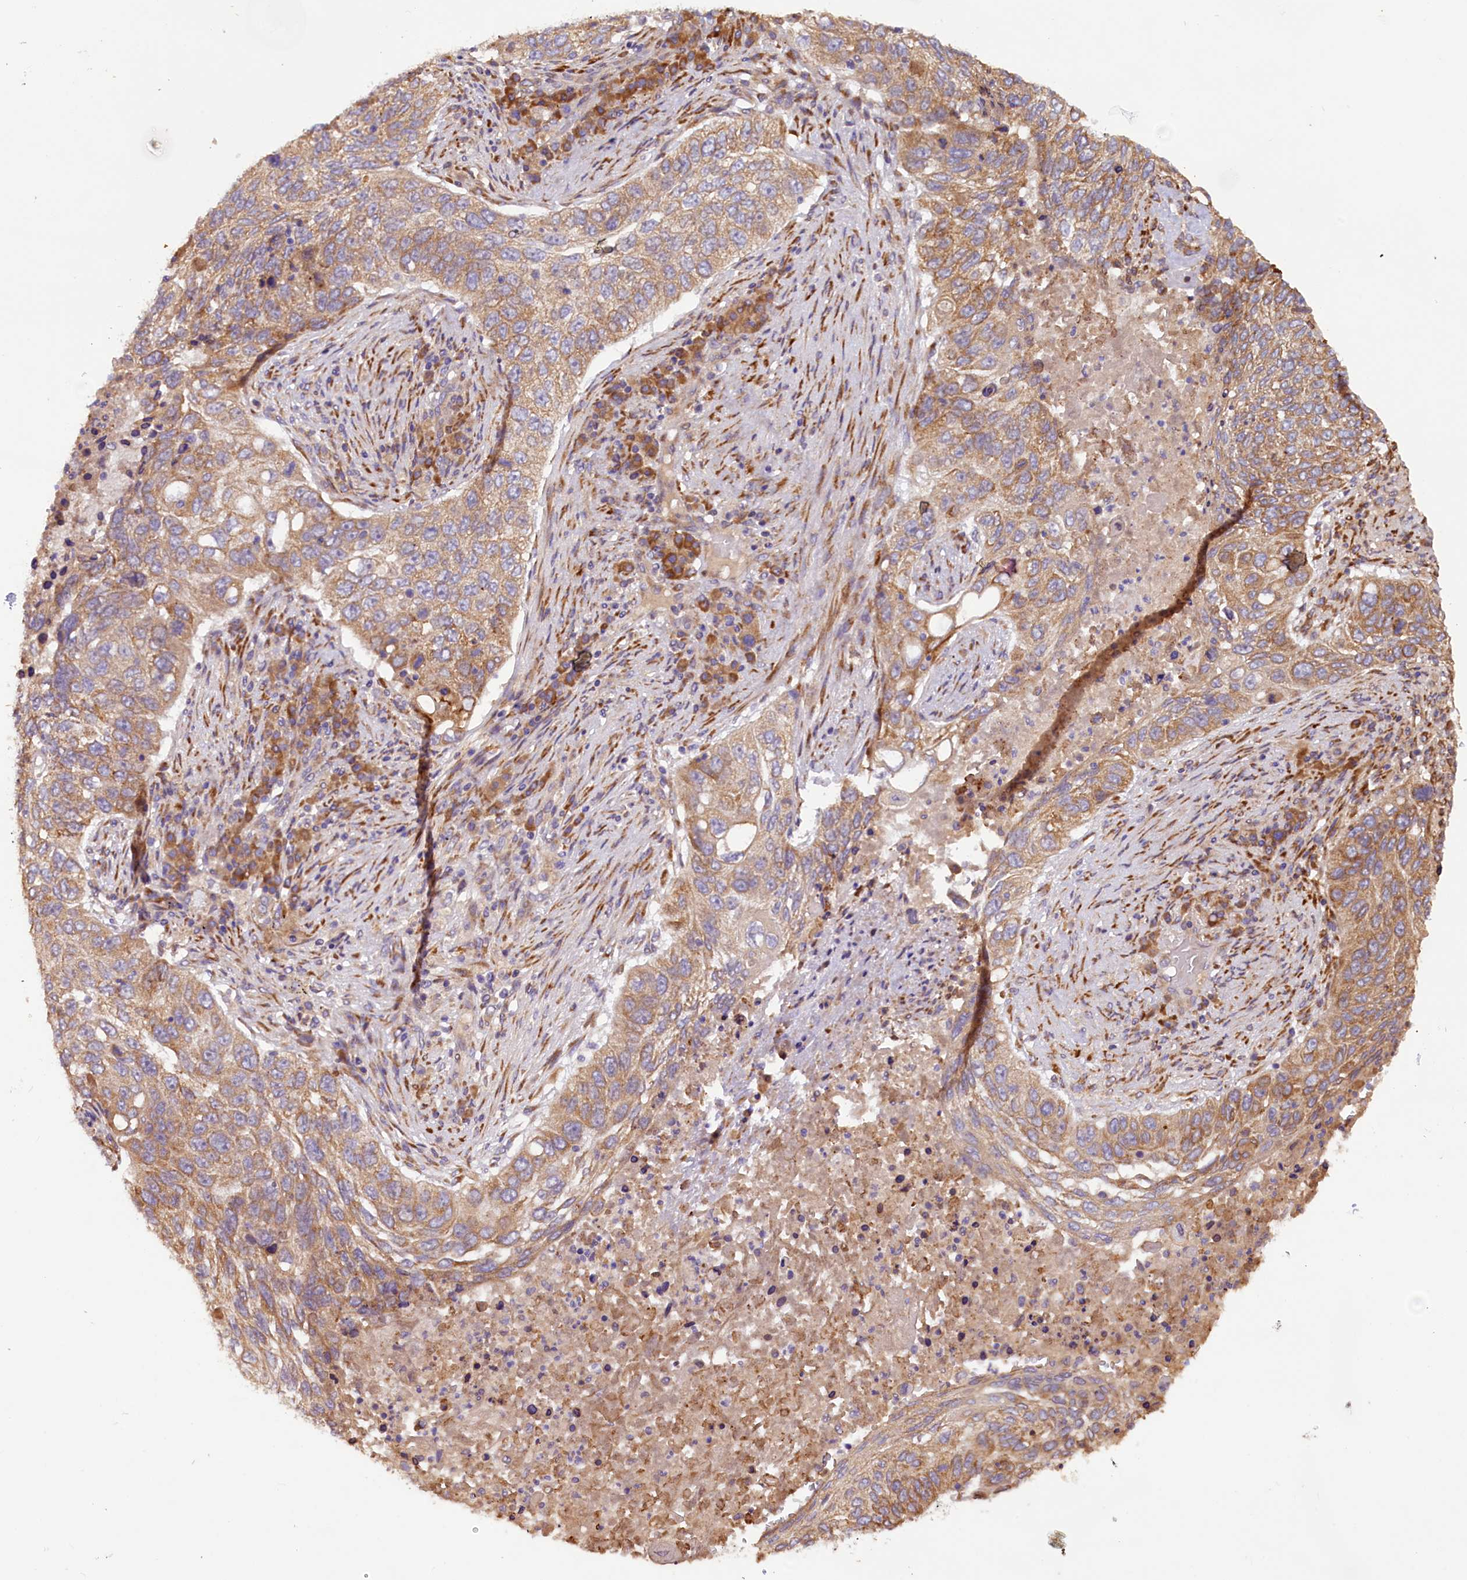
{"staining": {"intensity": "moderate", "quantity": ">75%", "location": "cytoplasmic/membranous"}, "tissue": "lung cancer", "cell_type": "Tumor cells", "image_type": "cancer", "snomed": [{"axis": "morphology", "description": "Squamous cell carcinoma, NOS"}, {"axis": "topography", "description": "Lung"}], "caption": "Moderate cytoplasmic/membranous staining is present in about >75% of tumor cells in squamous cell carcinoma (lung).", "gene": "SSC5D", "patient": {"sex": "female", "age": 63}}